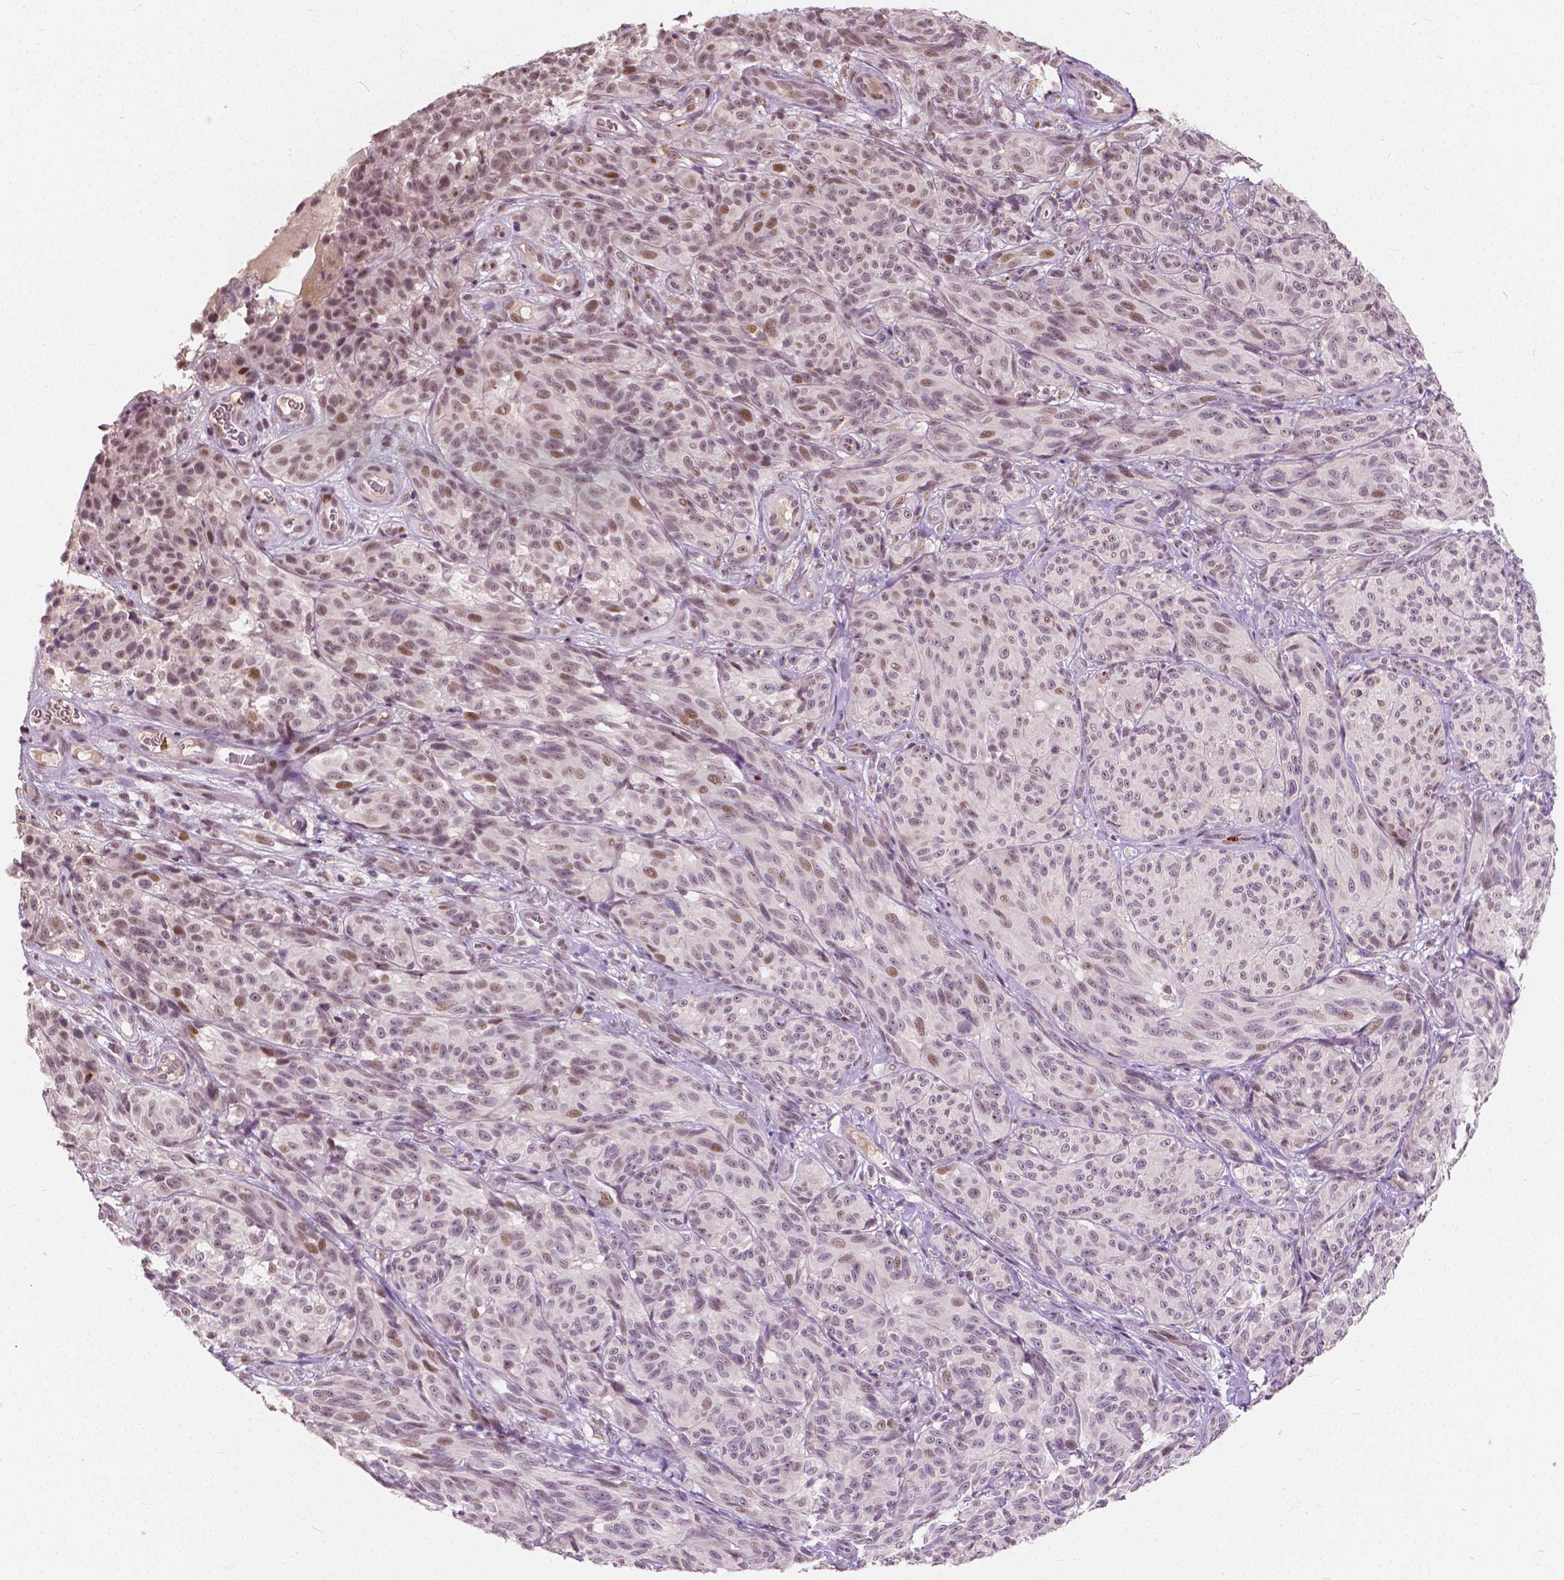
{"staining": {"intensity": "moderate", "quantity": "25%-75%", "location": "nuclear"}, "tissue": "melanoma", "cell_type": "Tumor cells", "image_type": "cancer", "snomed": [{"axis": "morphology", "description": "Malignant melanoma, NOS"}, {"axis": "topography", "description": "Skin"}], "caption": "This image demonstrates melanoma stained with IHC to label a protein in brown. The nuclear of tumor cells show moderate positivity for the protein. Nuclei are counter-stained blue.", "gene": "DLX6", "patient": {"sex": "female", "age": 85}}